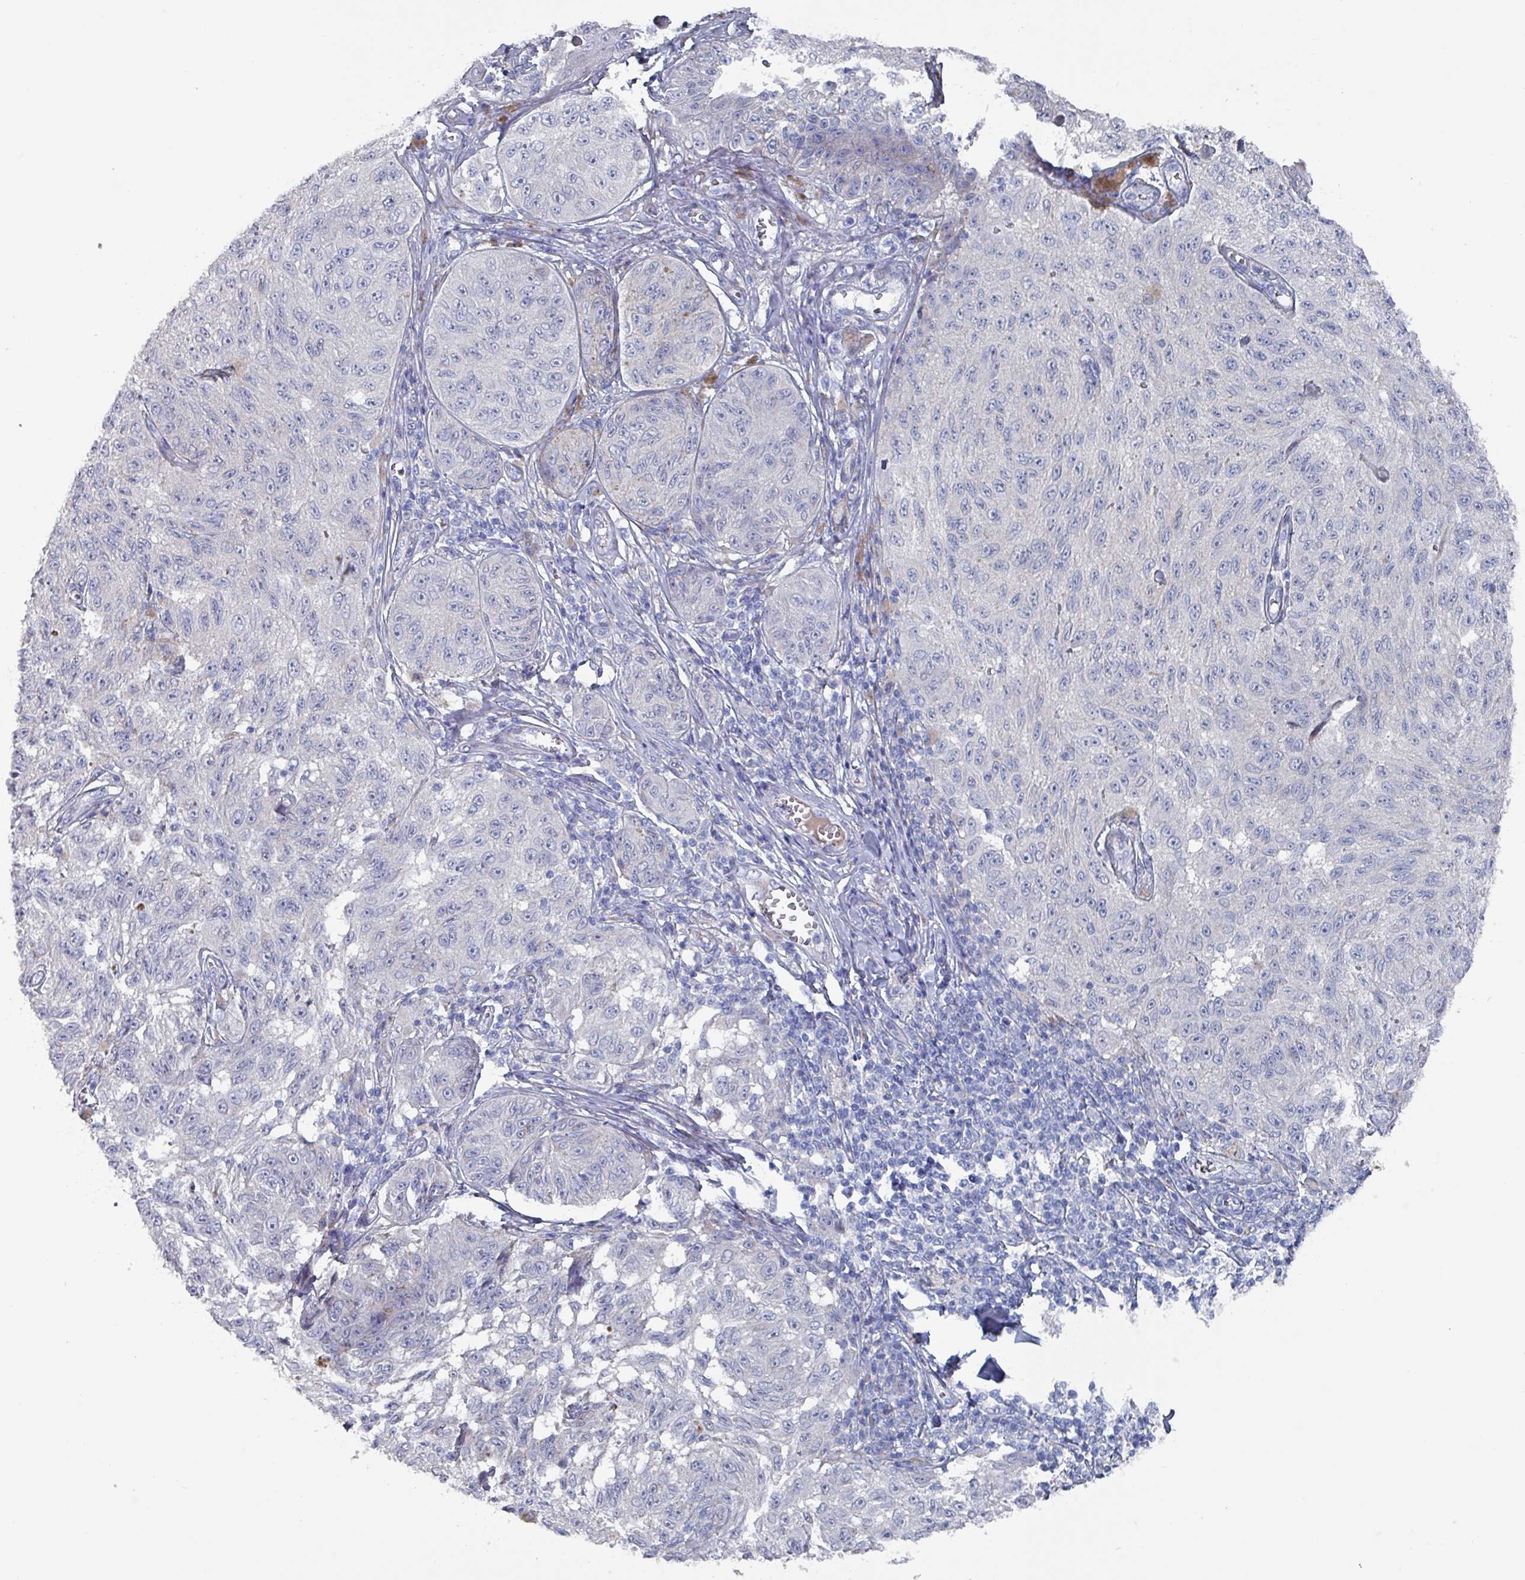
{"staining": {"intensity": "negative", "quantity": "none", "location": "none"}, "tissue": "melanoma", "cell_type": "Tumor cells", "image_type": "cancer", "snomed": [{"axis": "morphology", "description": "Malignant melanoma, NOS"}, {"axis": "topography", "description": "Skin"}], "caption": "A high-resolution image shows immunohistochemistry (IHC) staining of malignant melanoma, which displays no significant staining in tumor cells.", "gene": "DRD5", "patient": {"sex": "male", "age": 68}}